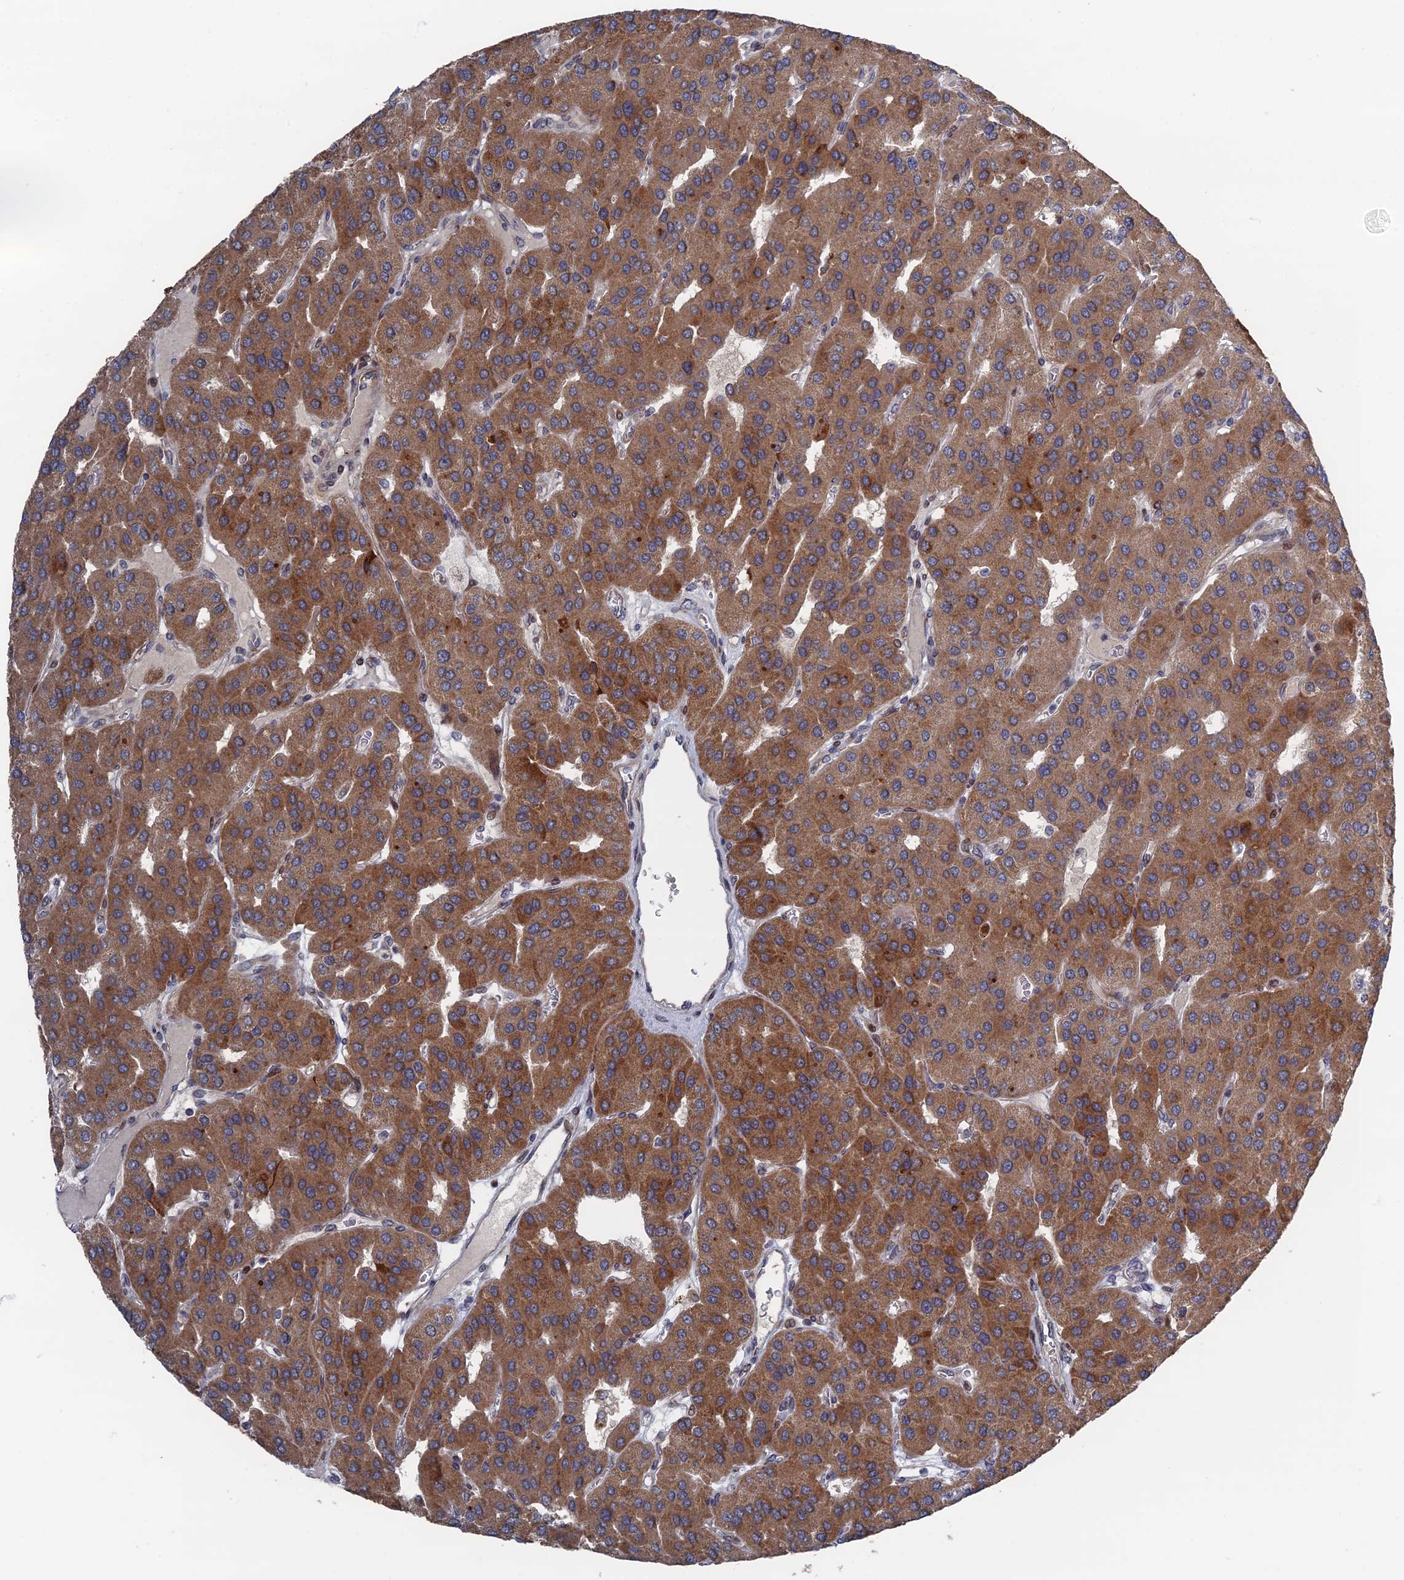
{"staining": {"intensity": "moderate", "quantity": ">75%", "location": "cytoplasmic/membranous"}, "tissue": "parathyroid gland", "cell_type": "Glandular cells", "image_type": "normal", "snomed": [{"axis": "morphology", "description": "Normal tissue, NOS"}, {"axis": "morphology", "description": "Adenoma, NOS"}, {"axis": "topography", "description": "Parathyroid gland"}], "caption": "IHC histopathology image of unremarkable parathyroid gland: parathyroid gland stained using immunohistochemistry exhibits medium levels of moderate protein expression localized specifically in the cytoplasmic/membranous of glandular cells, appearing as a cytoplasmic/membranous brown color.", "gene": "GTF2IRD1", "patient": {"sex": "female", "age": 86}}